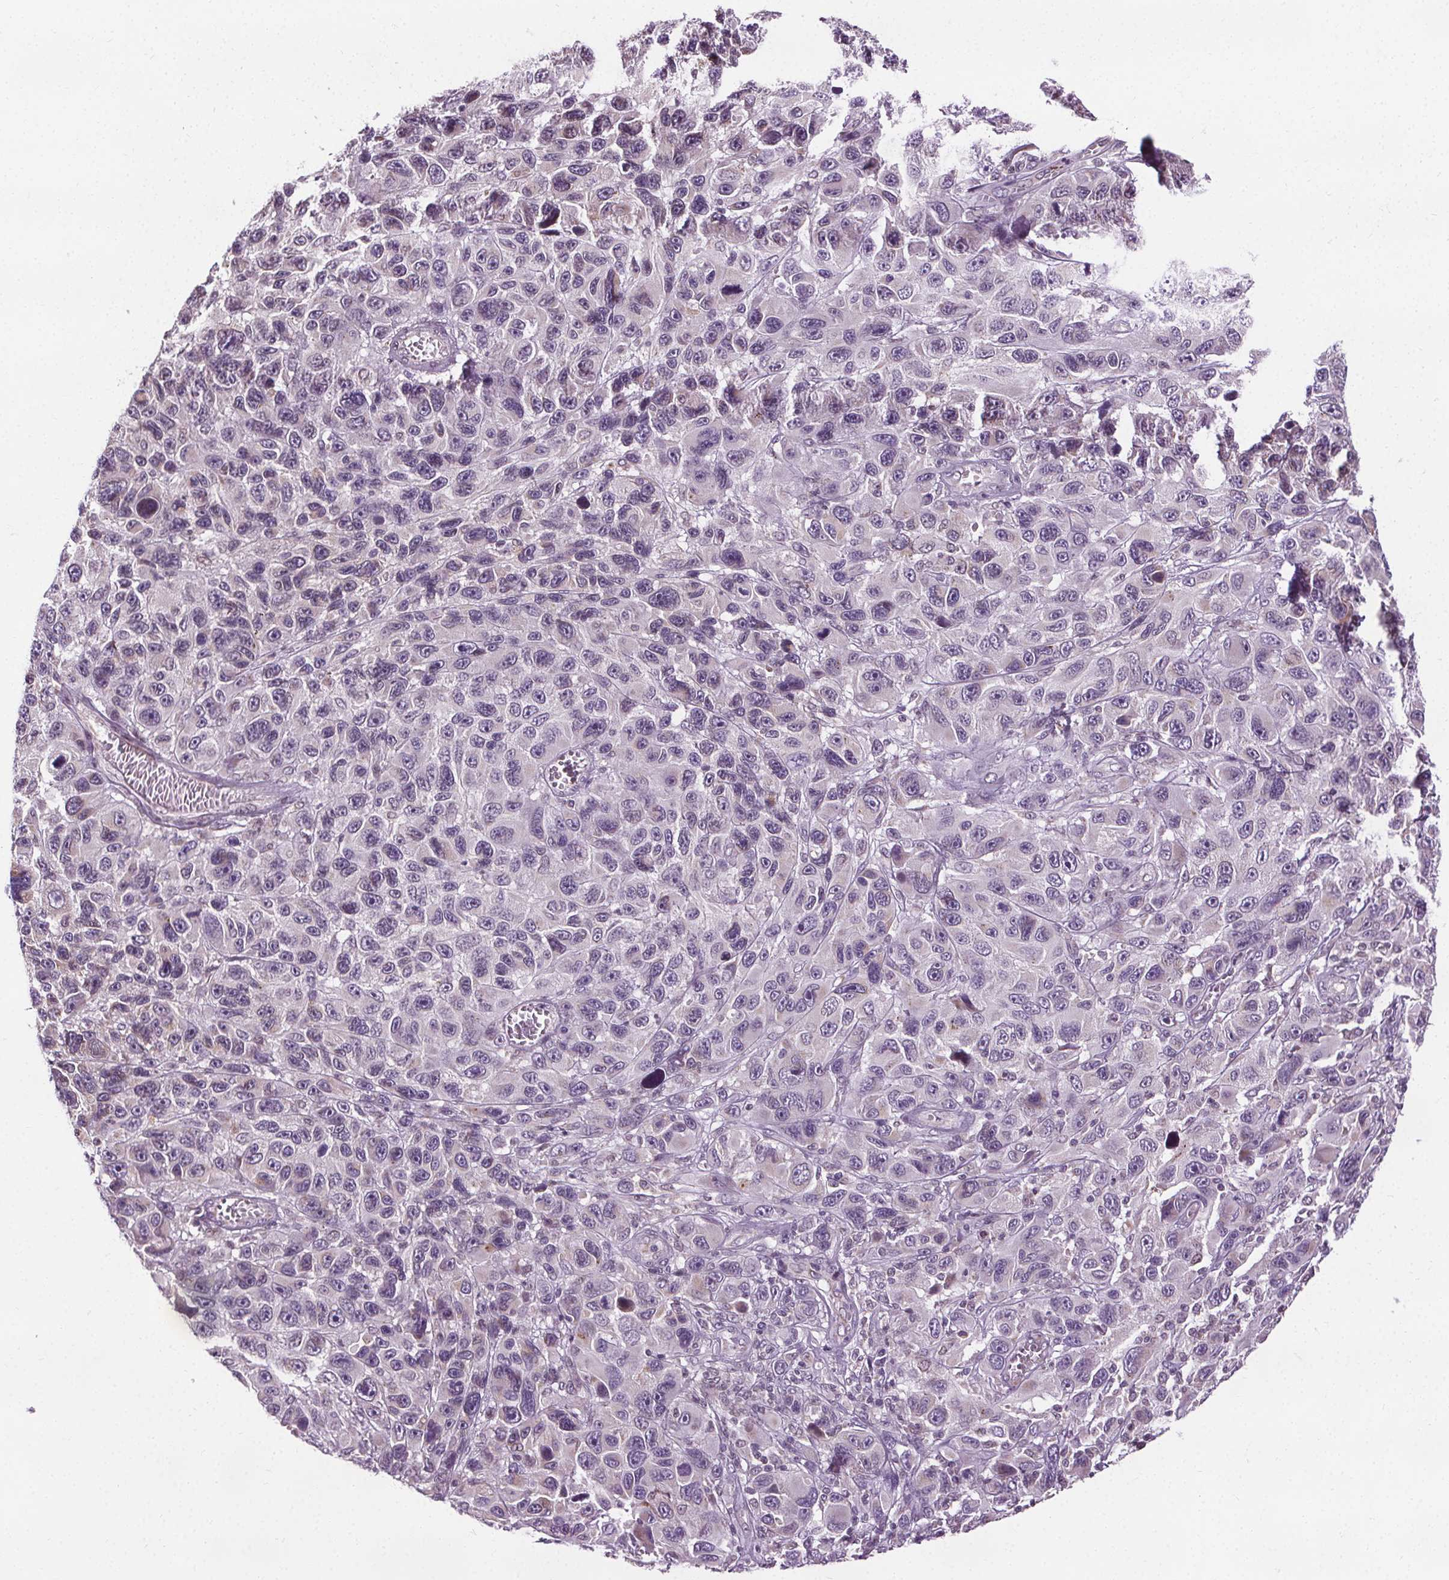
{"staining": {"intensity": "negative", "quantity": "none", "location": "none"}, "tissue": "melanoma", "cell_type": "Tumor cells", "image_type": "cancer", "snomed": [{"axis": "morphology", "description": "Malignant melanoma, NOS"}, {"axis": "topography", "description": "Skin"}], "caption": "Tumor cells show no significant positivity in malignant melanoma.", "gene": "LFNG", "patient": {"sex": "male", "age": 53}}